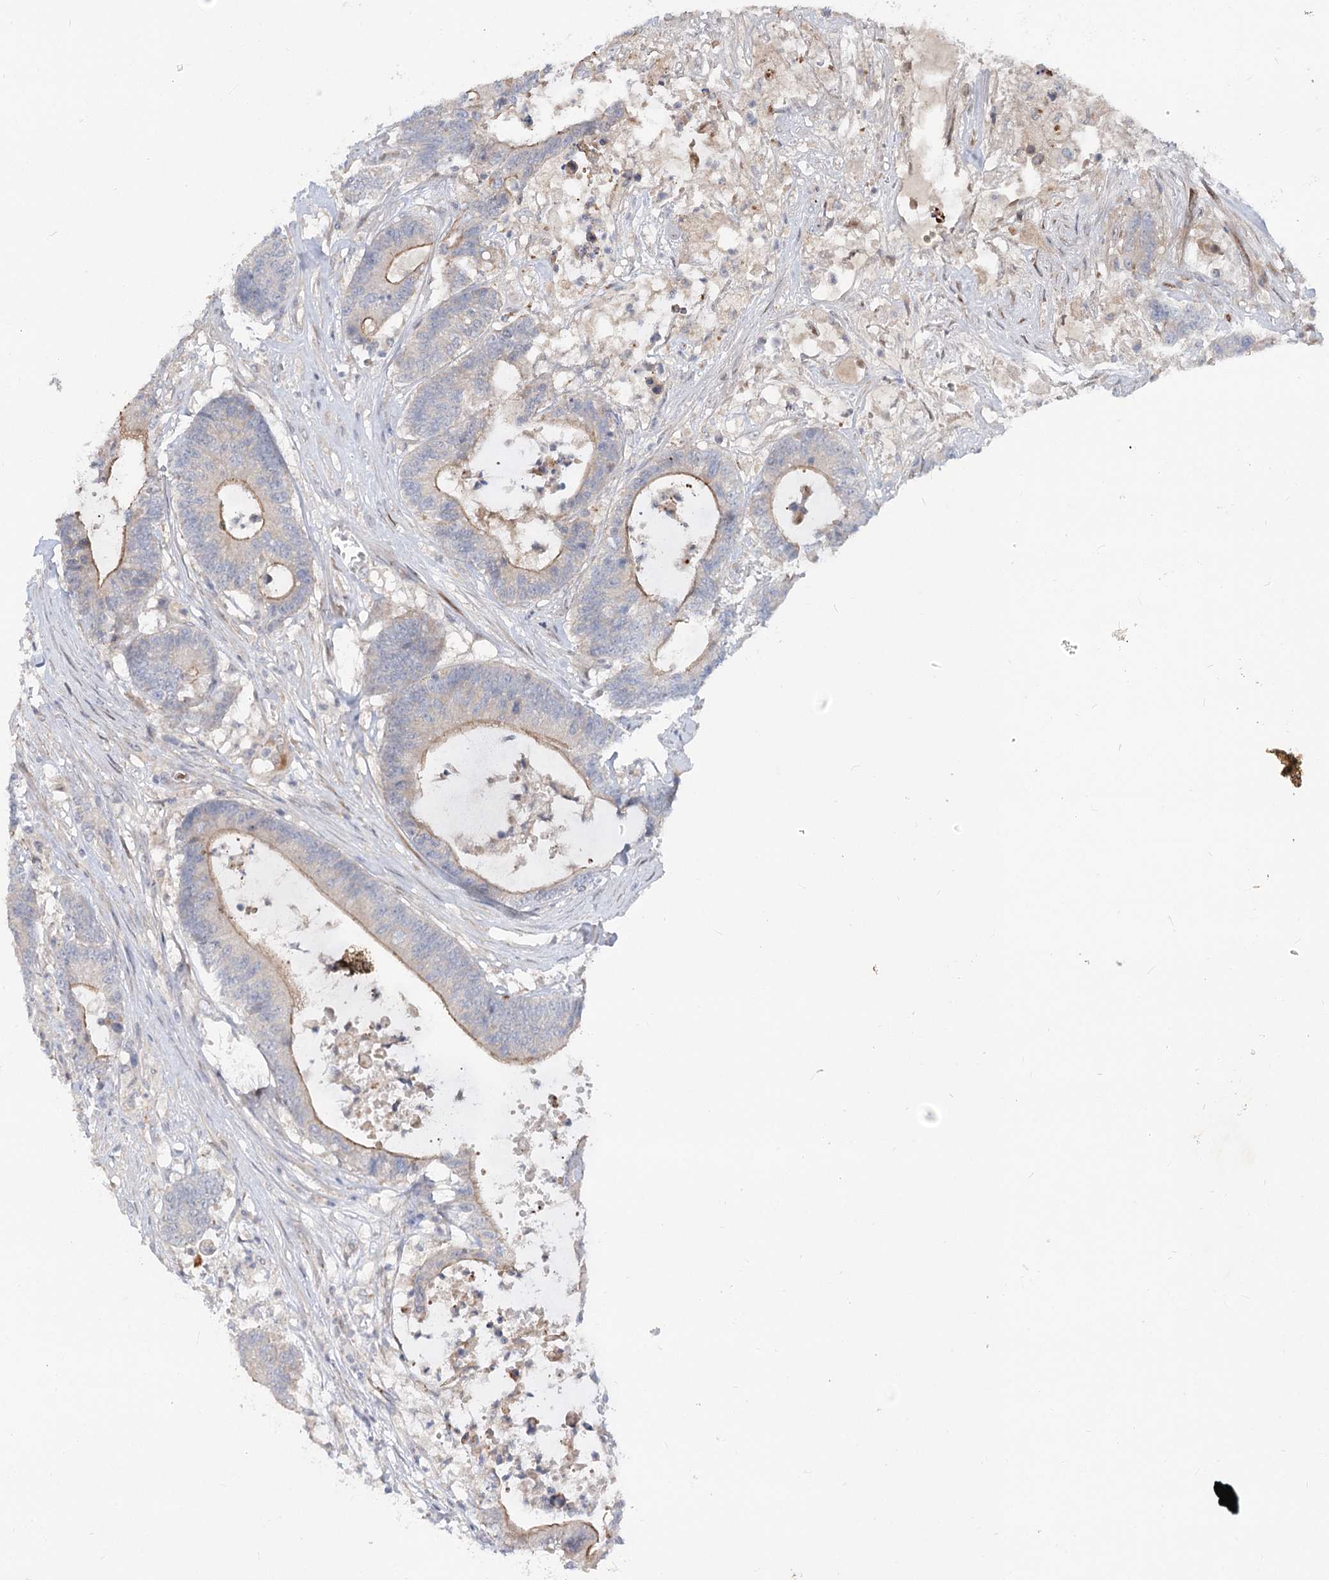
{"staining": {"intensity": "moderate", "quantity": "<25%", "location": "cytoplasmic/membranous"}, "tissue": "colorectal cancer", "cell_type": "Tumor cells", "image_type": "cancer", "snomed": [{"axis": "morphology", "description": "Adenocarcinoma, NOS"}, {"axis": "topography", "description": "Colon"}], "caption": "High-magnification brightfield microscopy of adenocarcinoma (colorectal) stained with DAB (3,3'-diaminobenzidine) (brown) and counterstained with hematoxylin (blue). tumor cells exhibit moderate cytoplasmic/membranous positivity is seen in about<25% of cells.", "gene": "FGF19", "patient": {"sex": "female", "age": 84}}